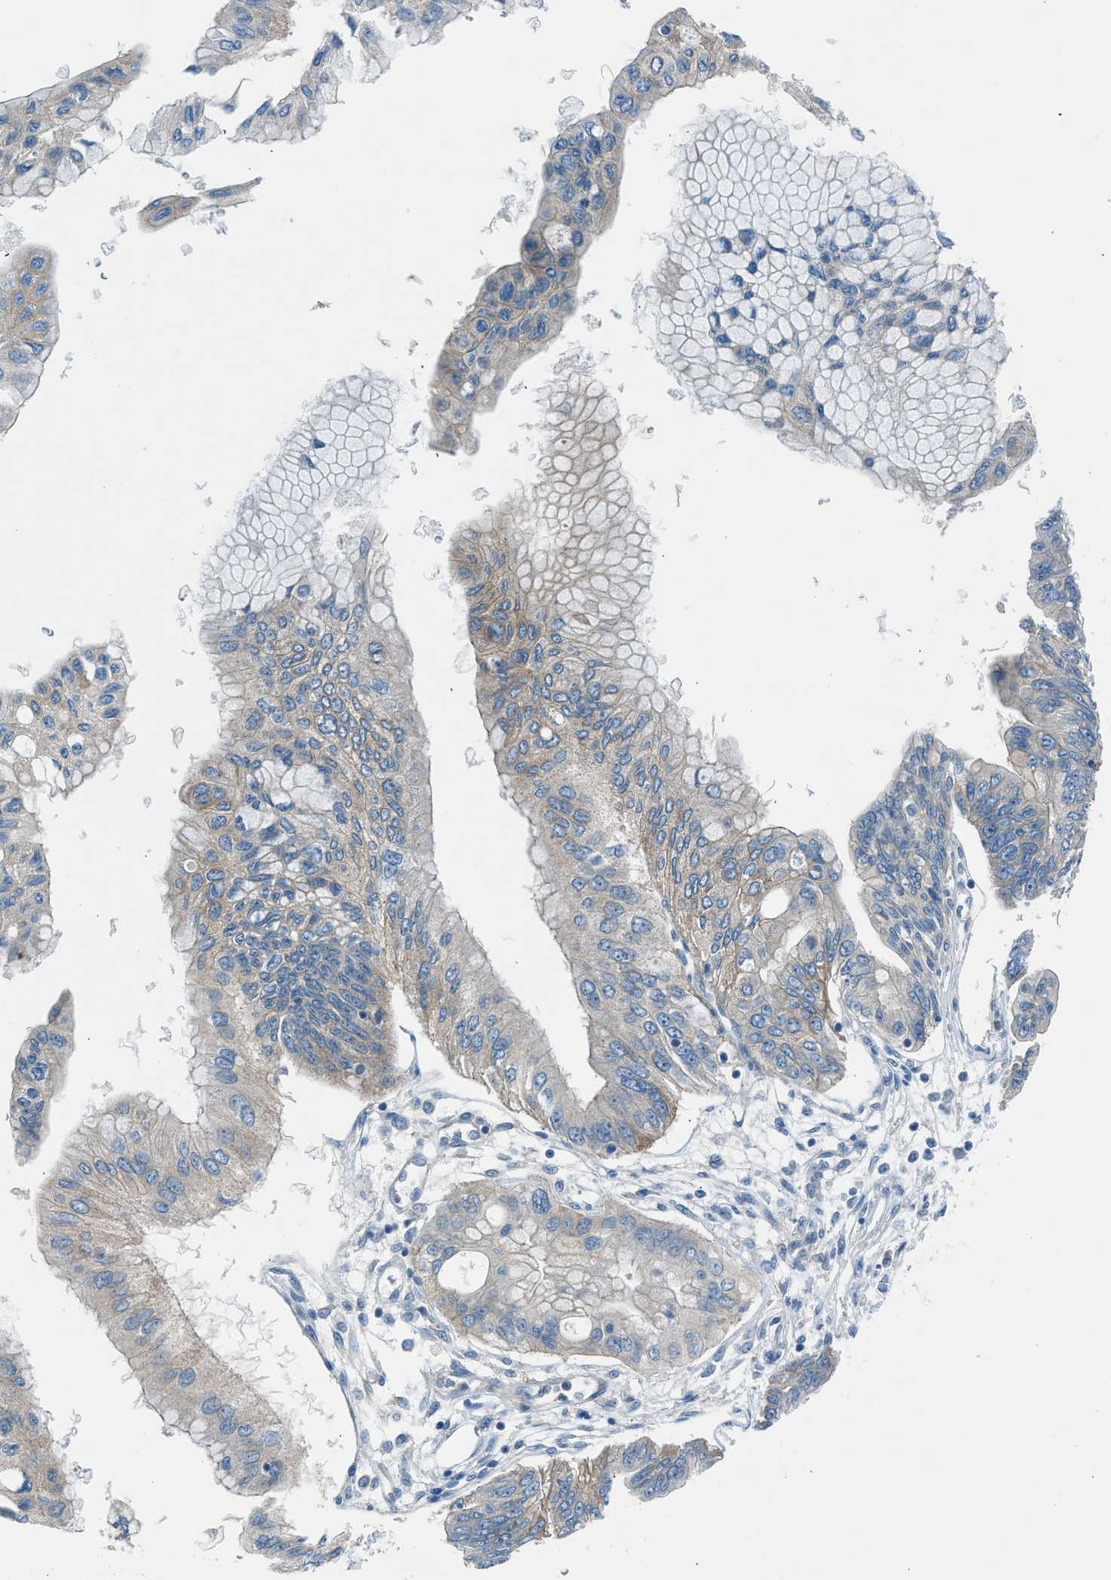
{"staining": {"intensity": "weak", "quantity": "<25%", "location": "cytoplasmic/membranous"}, "tissue": "pancreatic cancer", "cell_type": "Tumor cells", "image_type": "cancer", "snomed": [{"axis": "morphology", "description": "Adenocarcinoma, NOS"}, {"axis": "topography", "description": "Pancreas"}], "caption": "Pancreatic adenocarcinoma was stained to show a protein in brown. There is no significant positivity in tumor cells.", "gene": "BMP1", "patient": {"sex": "female", "age": 77}}